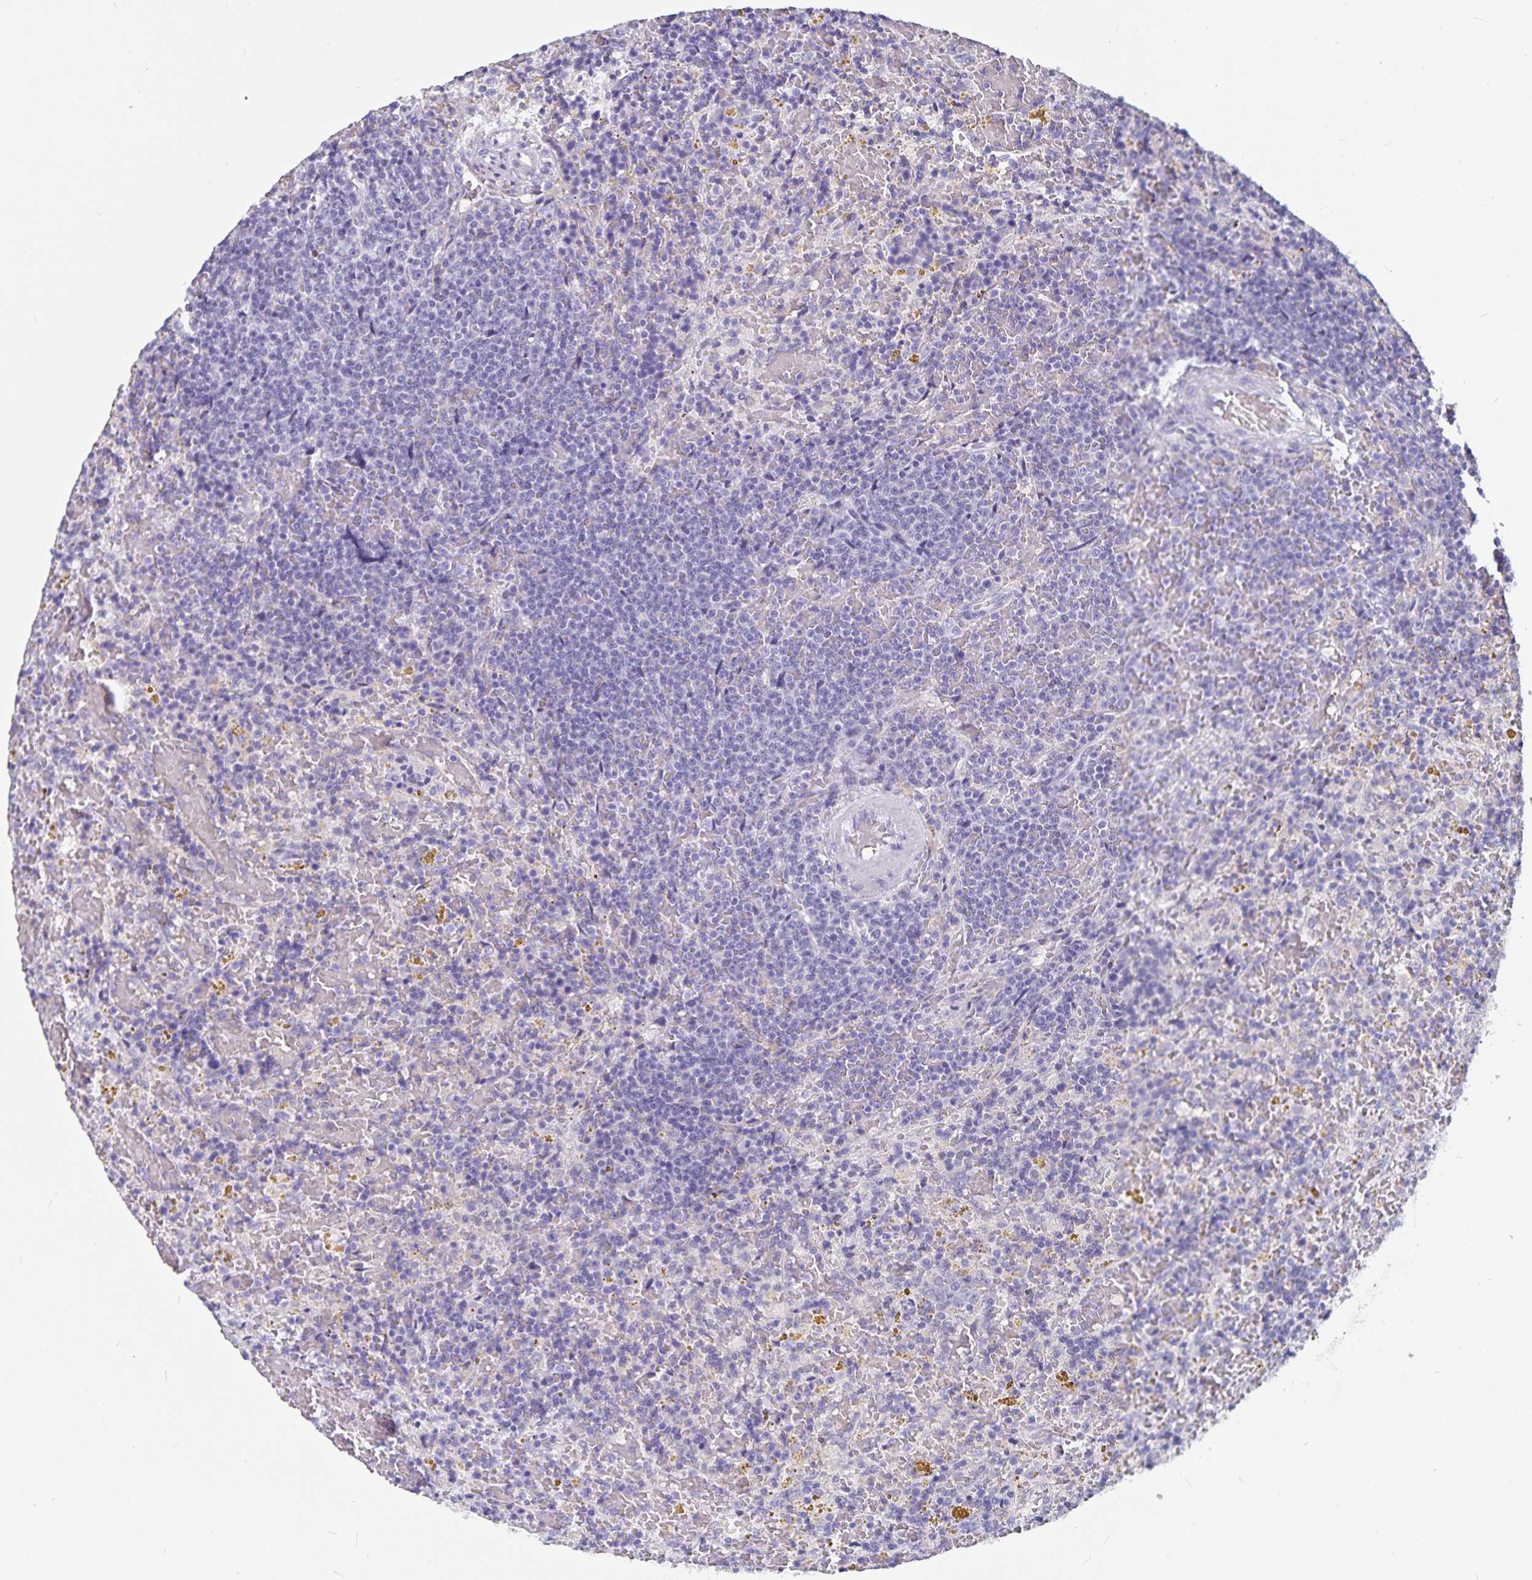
{"staining": {"intensity": "negative", "quantity": "none", "location": "none"}, "tissue": "lymphoma", "cell_type": "Tumor cells", "image_type": "cancer", "snomed": [{"axis": "morphology", "description": "Malignant lymphoma, non-Hodgkin's type, Low grade"}, {"axis": "topography", "description": "Spleen"}], "caption": "Protein analysis of low-grade malignant lymphoma, non-Hodgkin's type reveals no significant staining in tumor cells. (DAB (3,3'-diaminobenzidine) IHC, high magnification).", "gene": "PLAC1", "patient": {"sex": "female", "age": 65}}